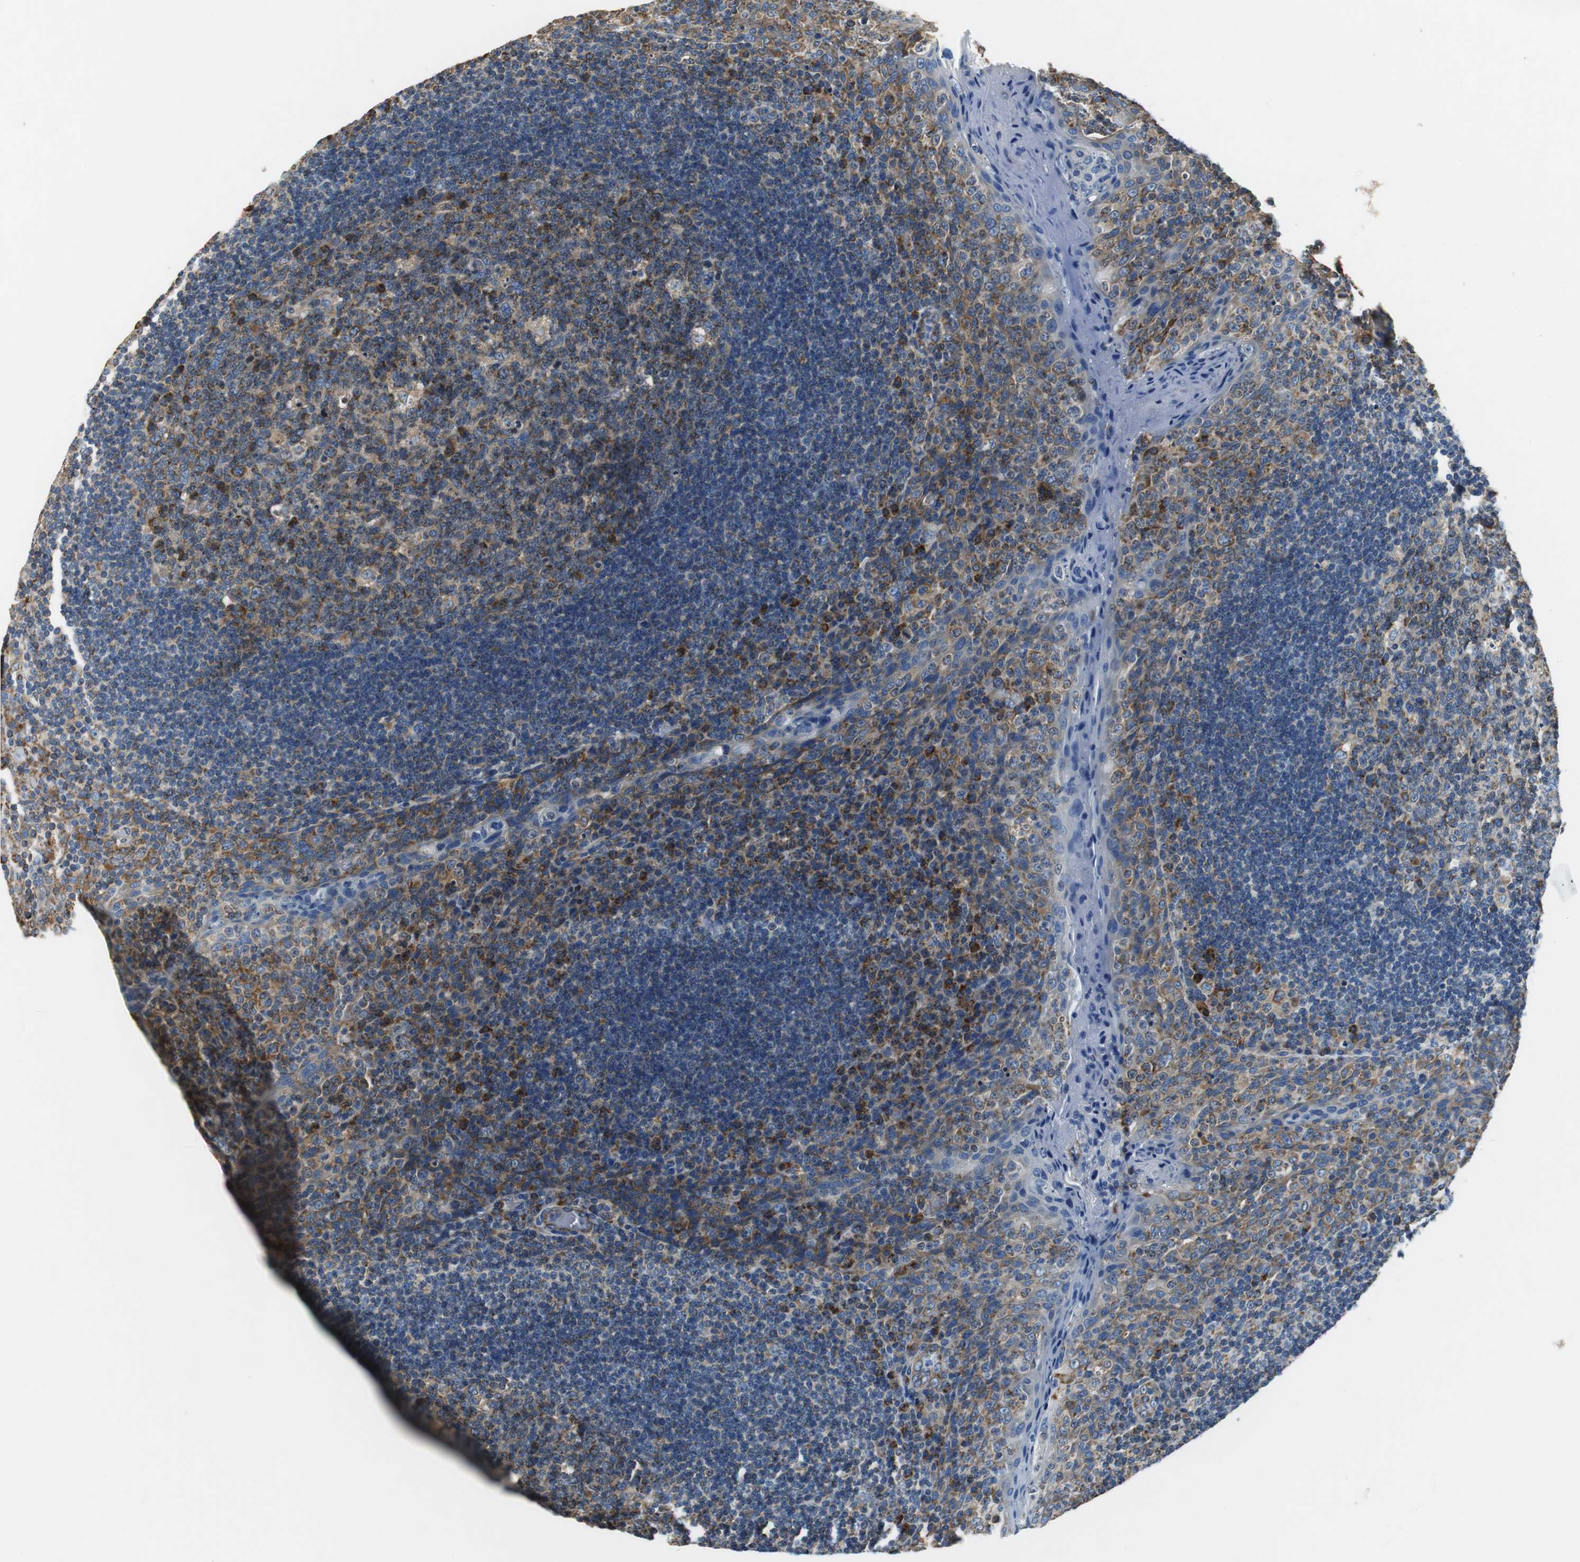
{"staining": {"intensity": "strong", "quantity": "25%-75%", "location": "cytoplasmic/membranous"}, "tissue": "tonsil", "cell_type": "Germinal center cells", "image_type": "normal", "snomed": [{"axis": "morphology", "description": "Normal tissue, NOS"}, {"axis": "topography", "description": "Tonsil"}], "caption": "The immunohistochemical stain highlights strong cytoplasmic/membranous expression in germinal center cells of normal tonsil. (Stains: DAB (3,3'-diaminobenzidine) in brown, nuclei in blue, Microscopy: brightfield microscopy at high magnification).", "gene": "GSTK1", "patient": {"sex": "male", "age": 17}}